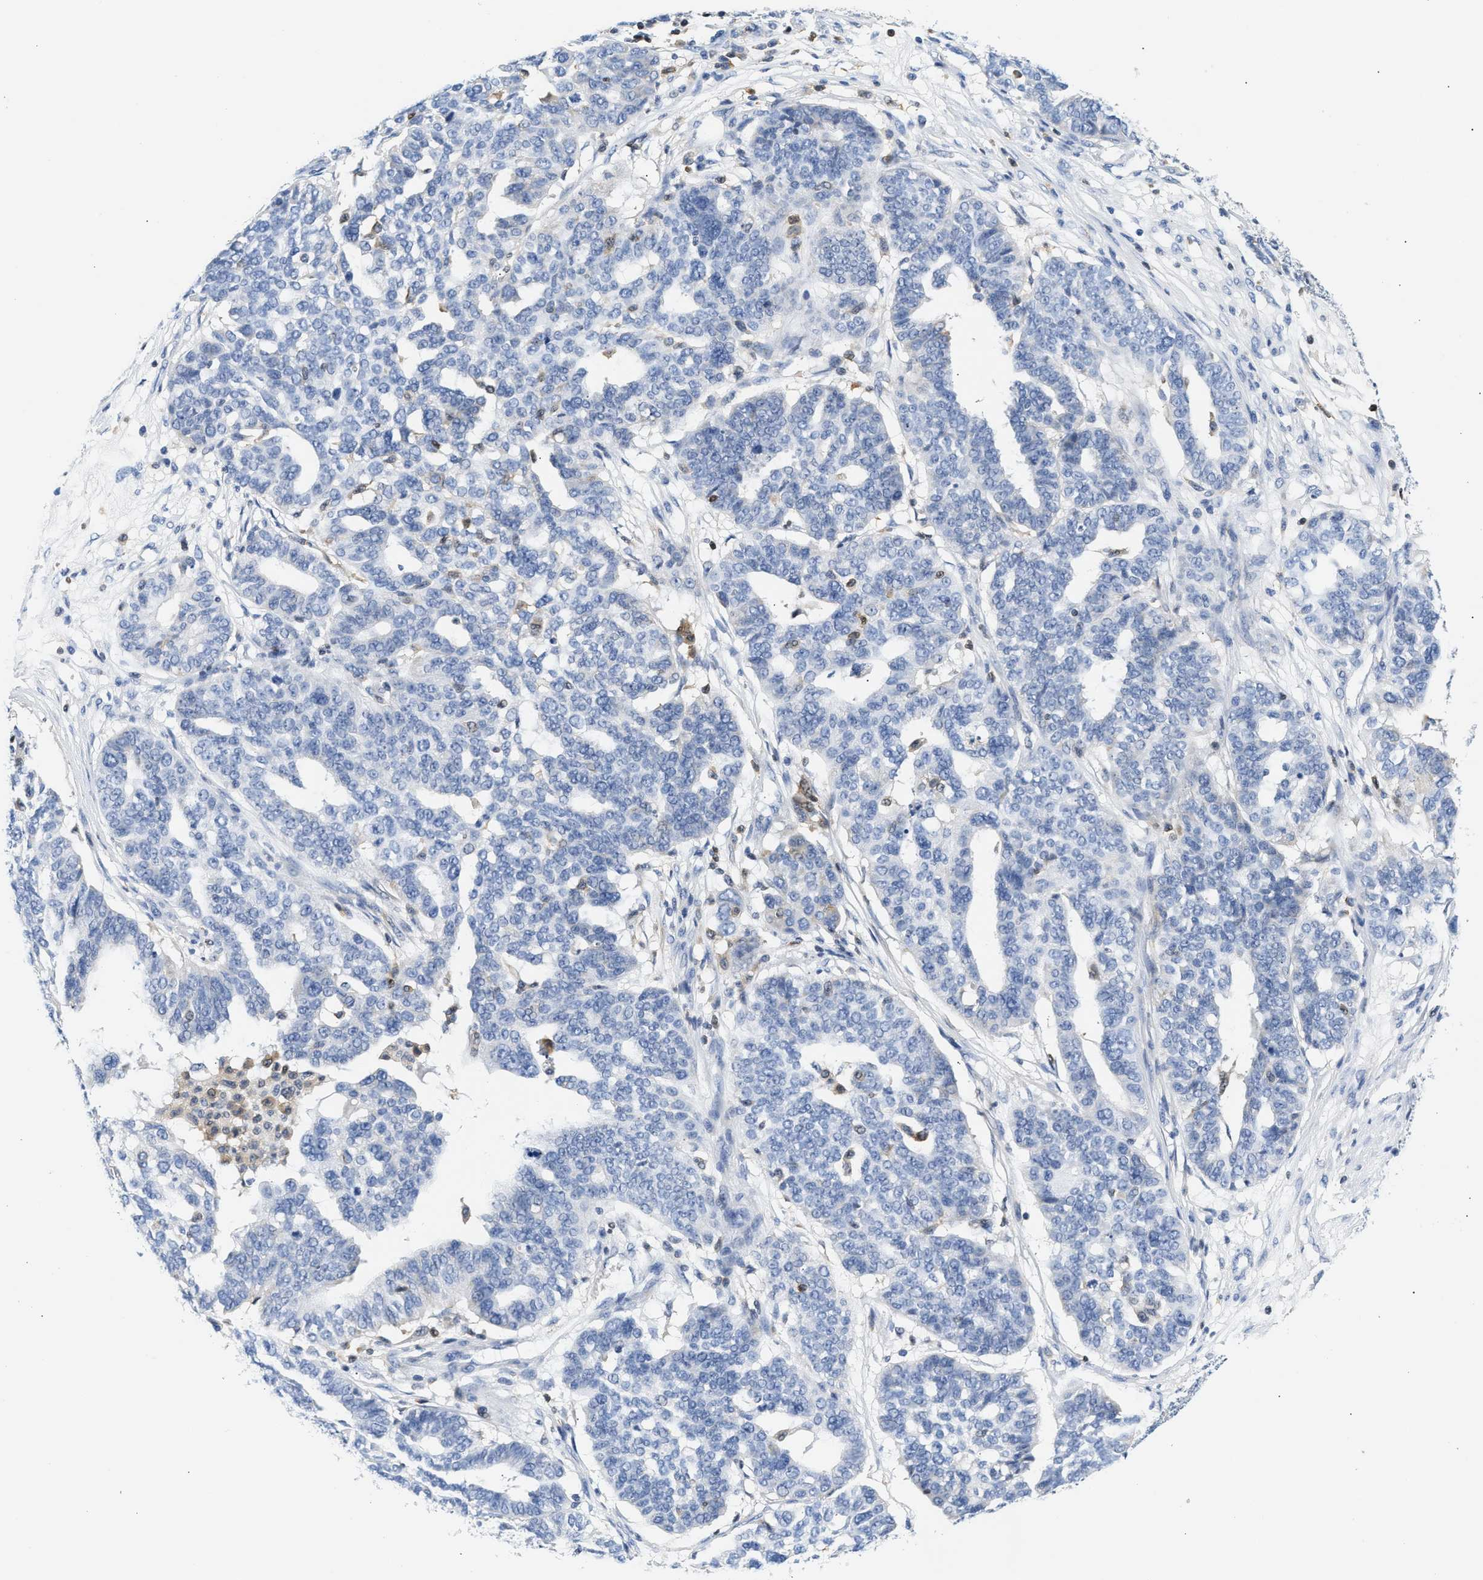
{"staining": {"intensity": "negative", "quantity": "none", "location": "none"}, "tissue": "ovarian cancer", "cell_type": "Tumor cells", "image_type": "cancer", "snomed": [{"axis": "morphology", "description": "Cystadenocarcinoma, serous, NOS"}, {"axis": "topography", "description": "Ovary"}], "caption": "Micrograph shows no significant protein positivity in tumor cells of ovarian serous cystadenocarcinoma.", "gene": "SLIT2", "patient": {"sex": "female", "age": 59}}